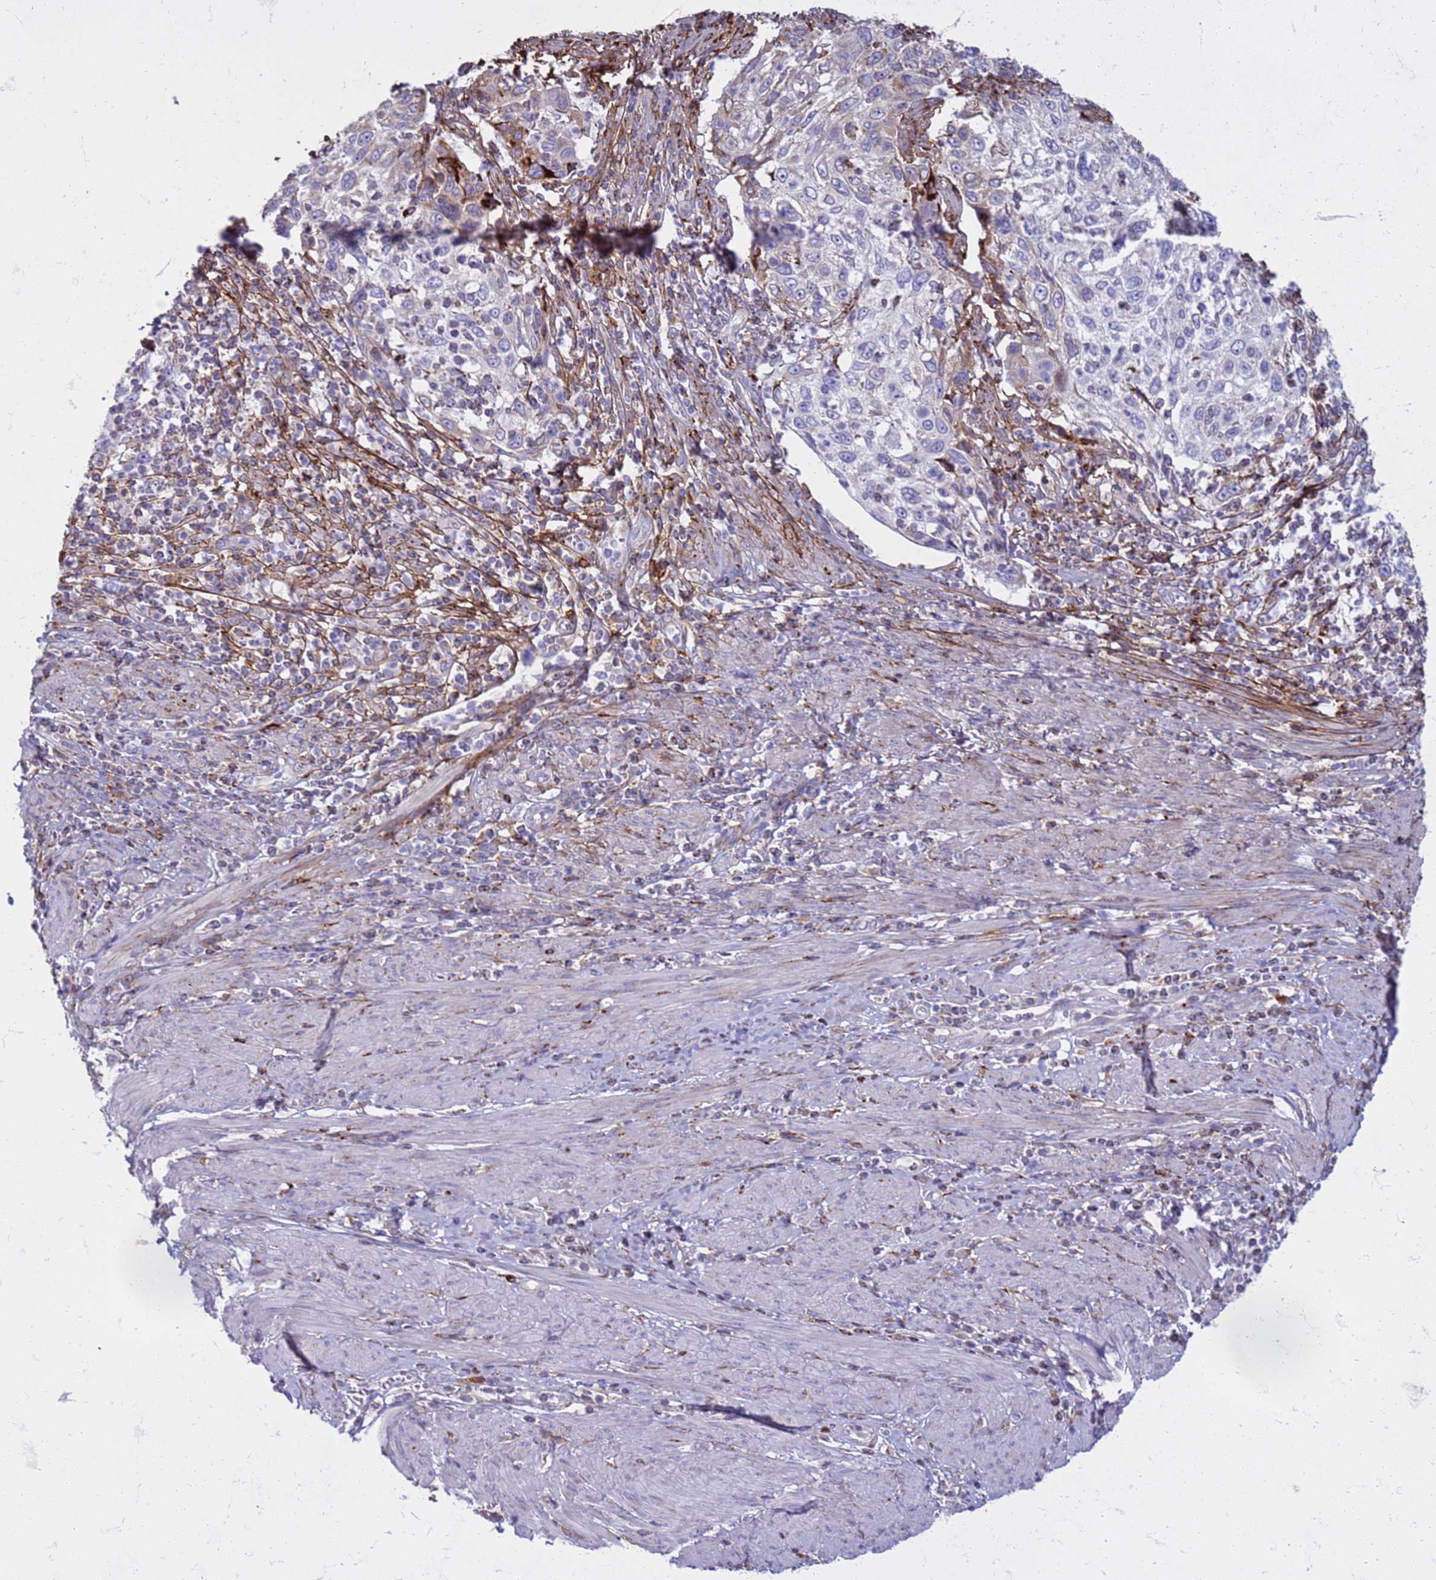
{"staining": {"intensity": "negative", "quantity": "none", "location": "none"}, "tissue": "cervical cancer", "cell_type": "Tumor cells", "image_type": "cancer", "snomed": [{"axis": "morphology", "description": "Squamous cell carcinoma, NOS"}, {"axis": "topography", "description": "Cervix"}], "caption": "An immunohistochemistry (IHC) photomicrograph of squamous cell carcinoma (cervical) is shown. There is no staining in tumor cells of squamous cell carcinoma (cervical).", "gene": "PDK3", "patient": {"sex": "female", "age": 70}}